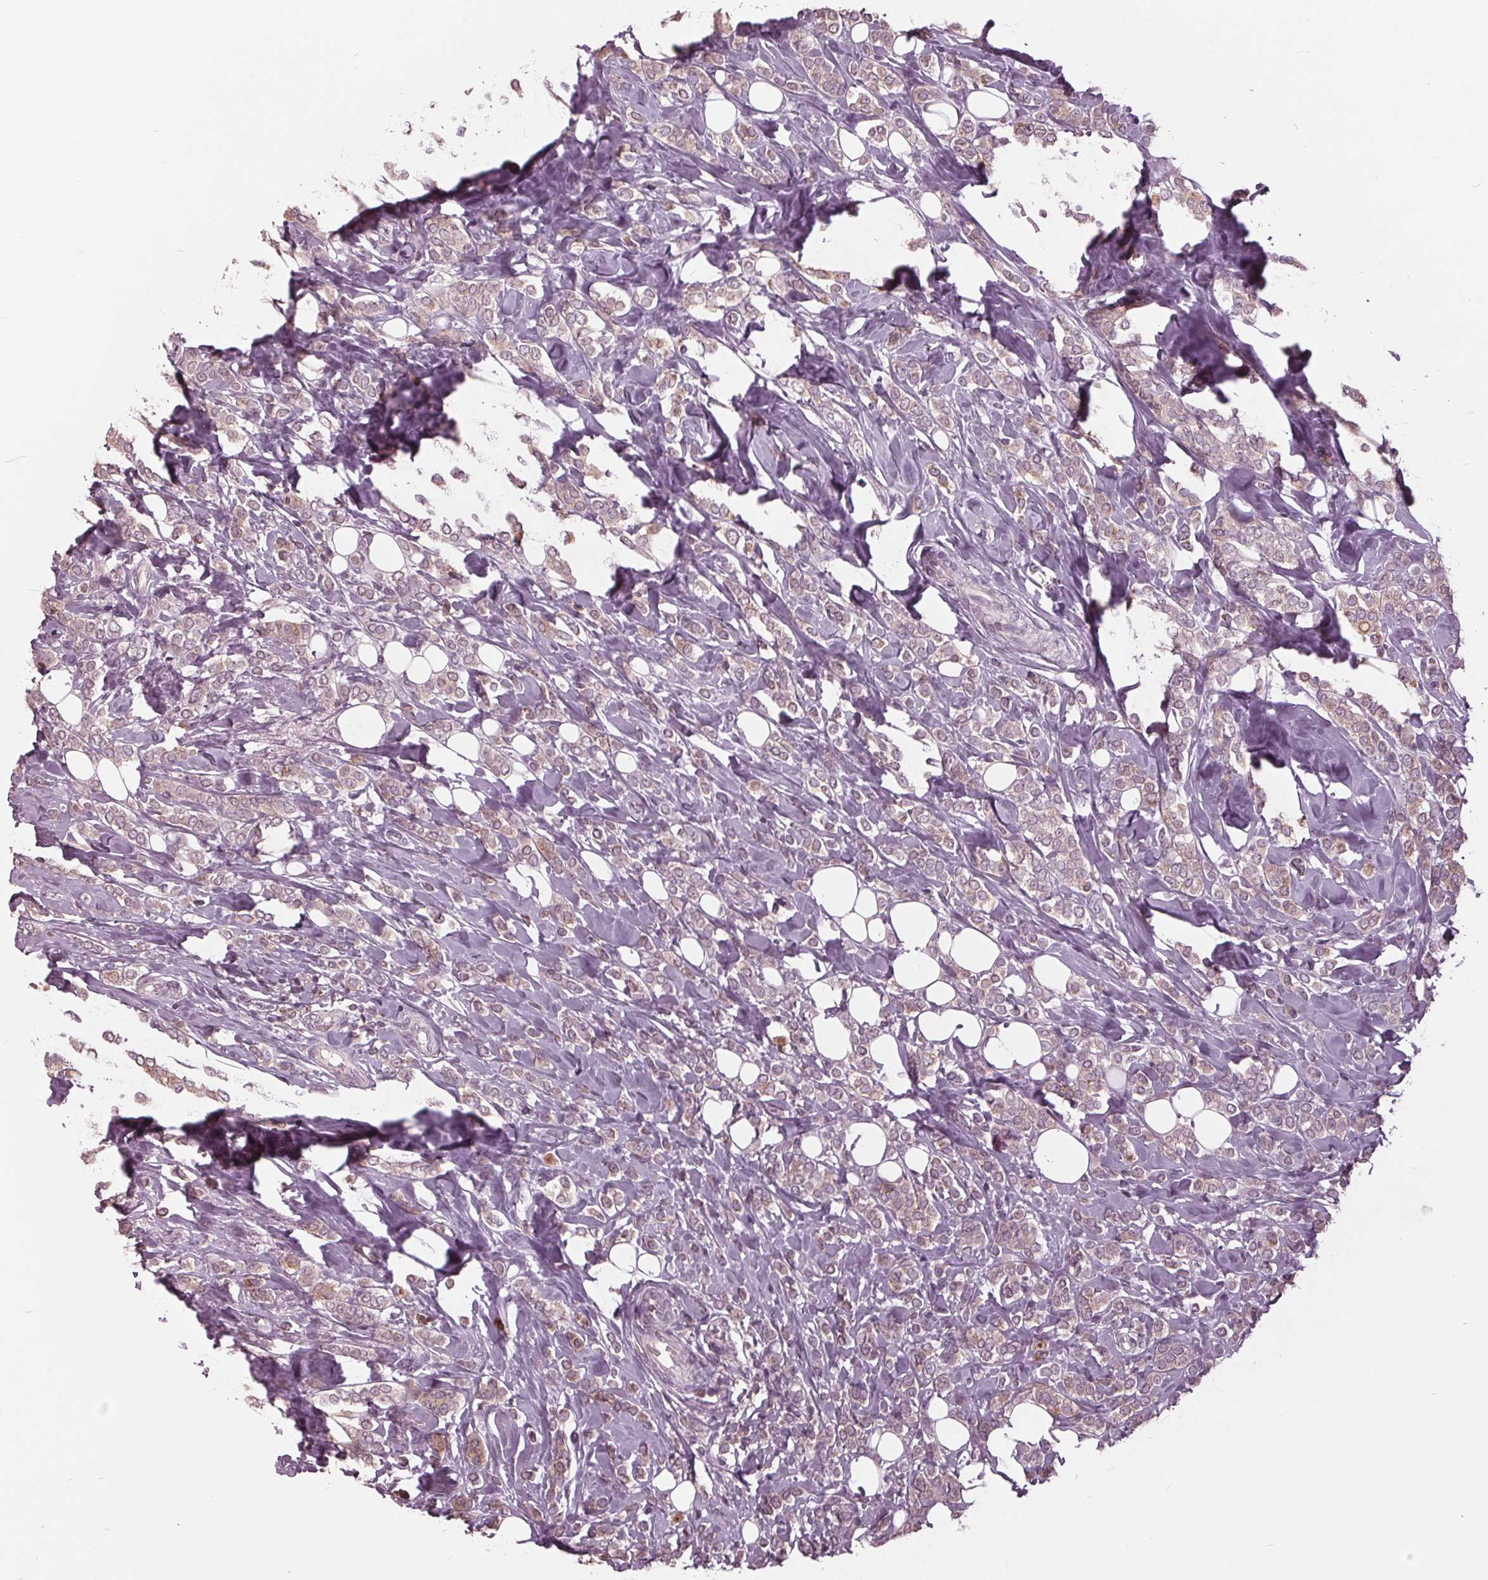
{"staining": {"intensity": "weak", "quantity": "<25%", "location": "cytoplasmic/membranous"}, "tissue": "breast cancer", "cell_type": "Tumor cells", "image_type": "cancer", "snomed": [{"axis": "morphology", "description": "Lobular carcinoma"}, {"axis": "topography", "description": "Breast"}], "caption": "Lobular carcinoma (breast) was stained to show a protein in brown. There is no significant expression in tumor cells.", "gene": "SIGLEC6", "patient": {"sex": "female", "age": 49}}